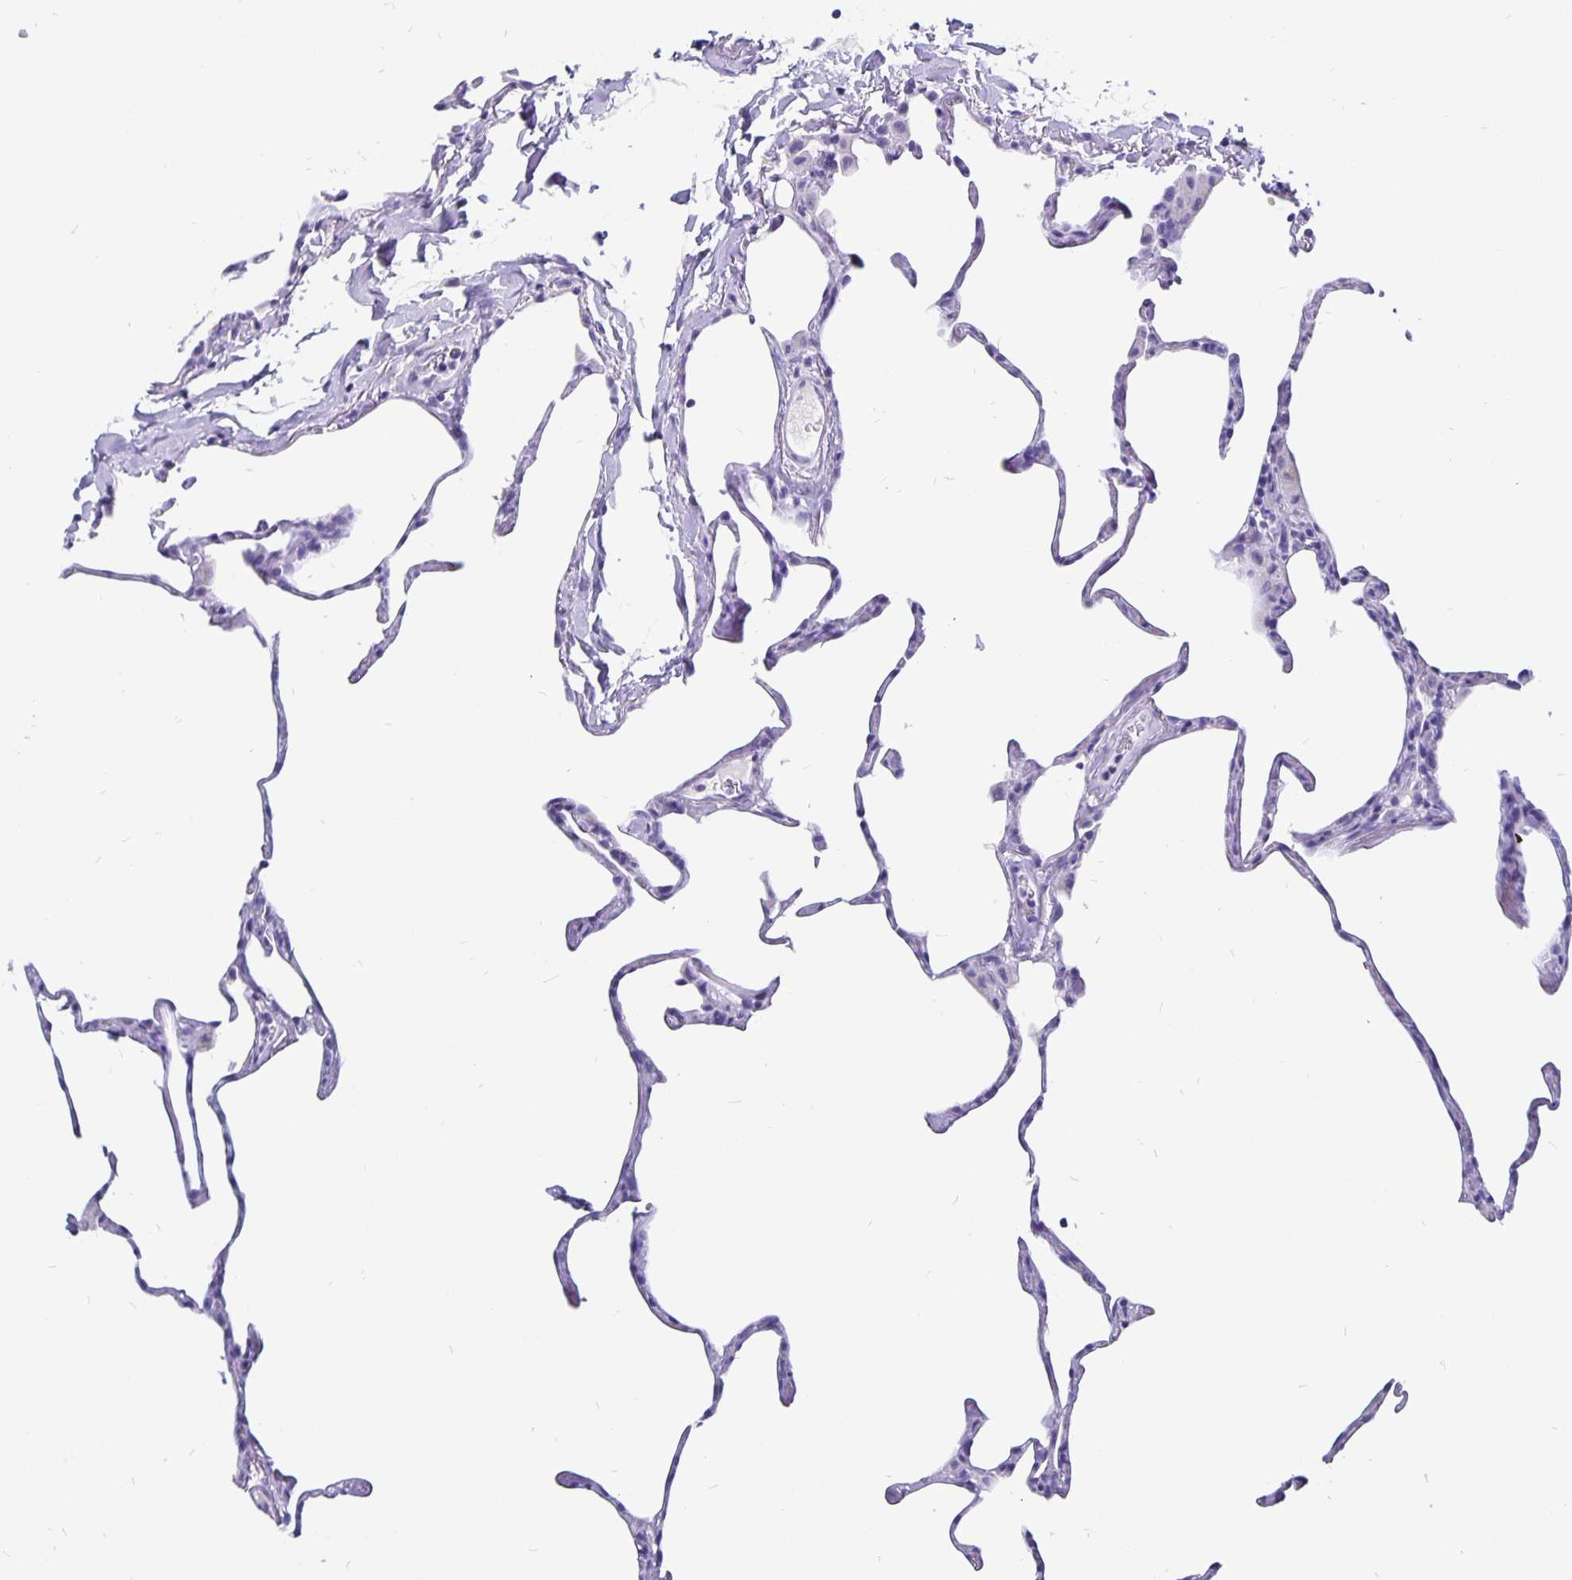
{"staining": {"intensity": "negative", "quantity": "none", "location": "none"}, "tissue": "lung", "cell_type": "Alveolar cells", "image_type": "normal", "snomed": [{"axis": "morphology", "description": "Normal tissue, NOS"}, {"axis": "topography", "description": "Lung"}], "caption": "A micrograph of lung stained for a protein displays no brown staining in alveolar cells. The staining is performed using DAB (3,3'-diaminobenzidine) brown chromogen with nuclei counter-stained in using hematoxylin.", "gene": "ODF3B", "patient": {"sex": "male", "age": 65}}